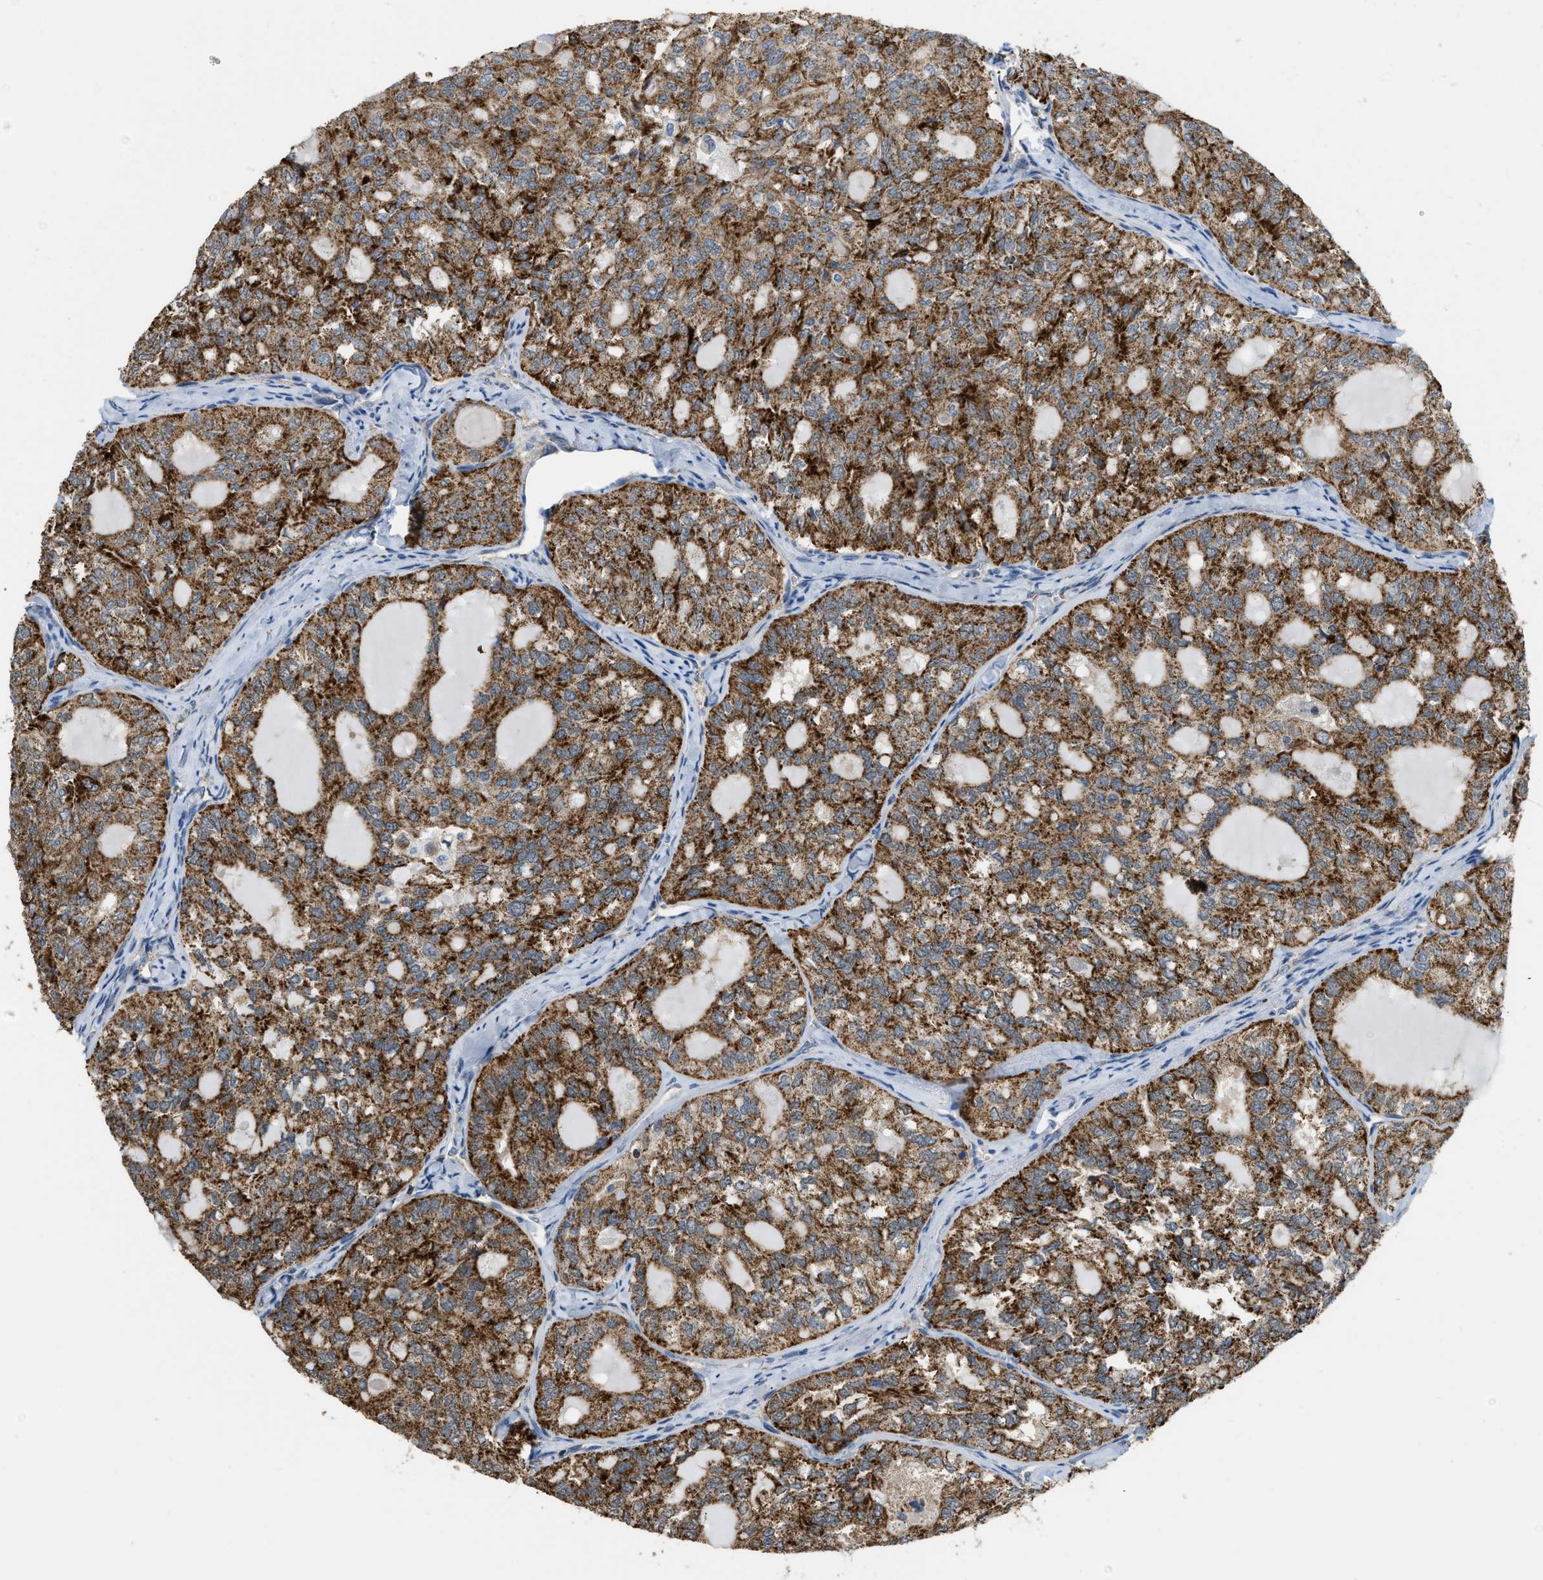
{"staining": {"intensity": "strong", "quantity": ">75%", "location": "cytoplasmic/membranous"}, "tissue": "thyroid cancer", "cell_type": "Tumor cells", "image_type": "cancer", "snomed": [{"axis": "morphology", "description": "Follicular adenoma carcinoma, NOS"}, {"axis": "topography", "description": "Thyroid gland"}], "caption": "There is high levels of strong cytoplasmic/membranous positivity in tumor cells of thyroid cancer (follicular adenoma carcinoma), as demonstrated by immunohistochemical staining (brown color).", "gene": "ETFB", "patient": {"sex": "male", "age": 75}}